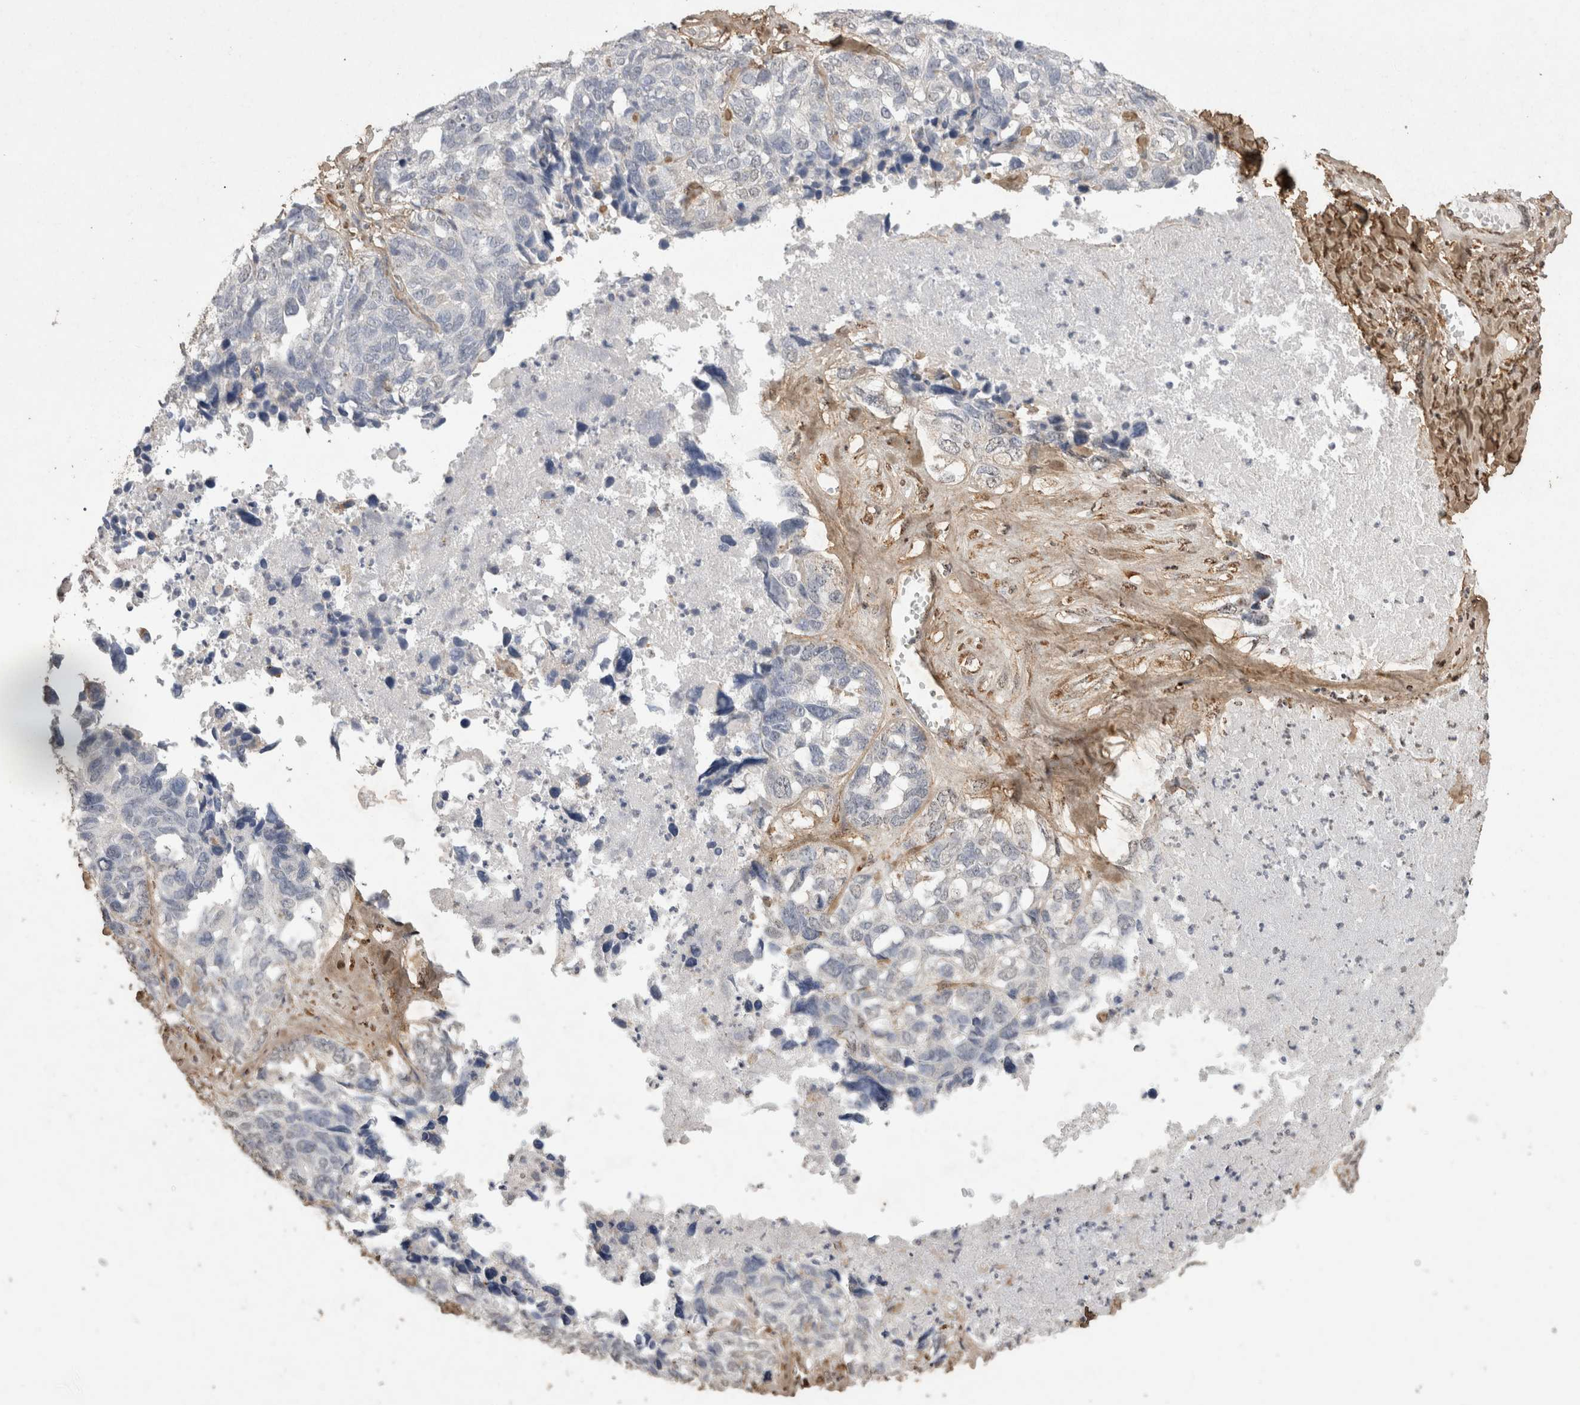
{"staining": {"intensity": "negative", "quantity": "none", "location": "none"}, "tissue": "ovarian cancer", "cell_type": "Tumor cells", "image_type": "cancer", "snomed": [{"axis": "morphology", "description": "Cystadenocarcinoma, serous, NOS"}, {"axis": "topography", "description": "Ovary"}], "caption": "Protein analysis of ovarian serous cystadenocarcinoma exhibits no significant positivity in tumor cells.", "gene": "C1QTNF5", "patient": {"sex": "female", "age": 79}}